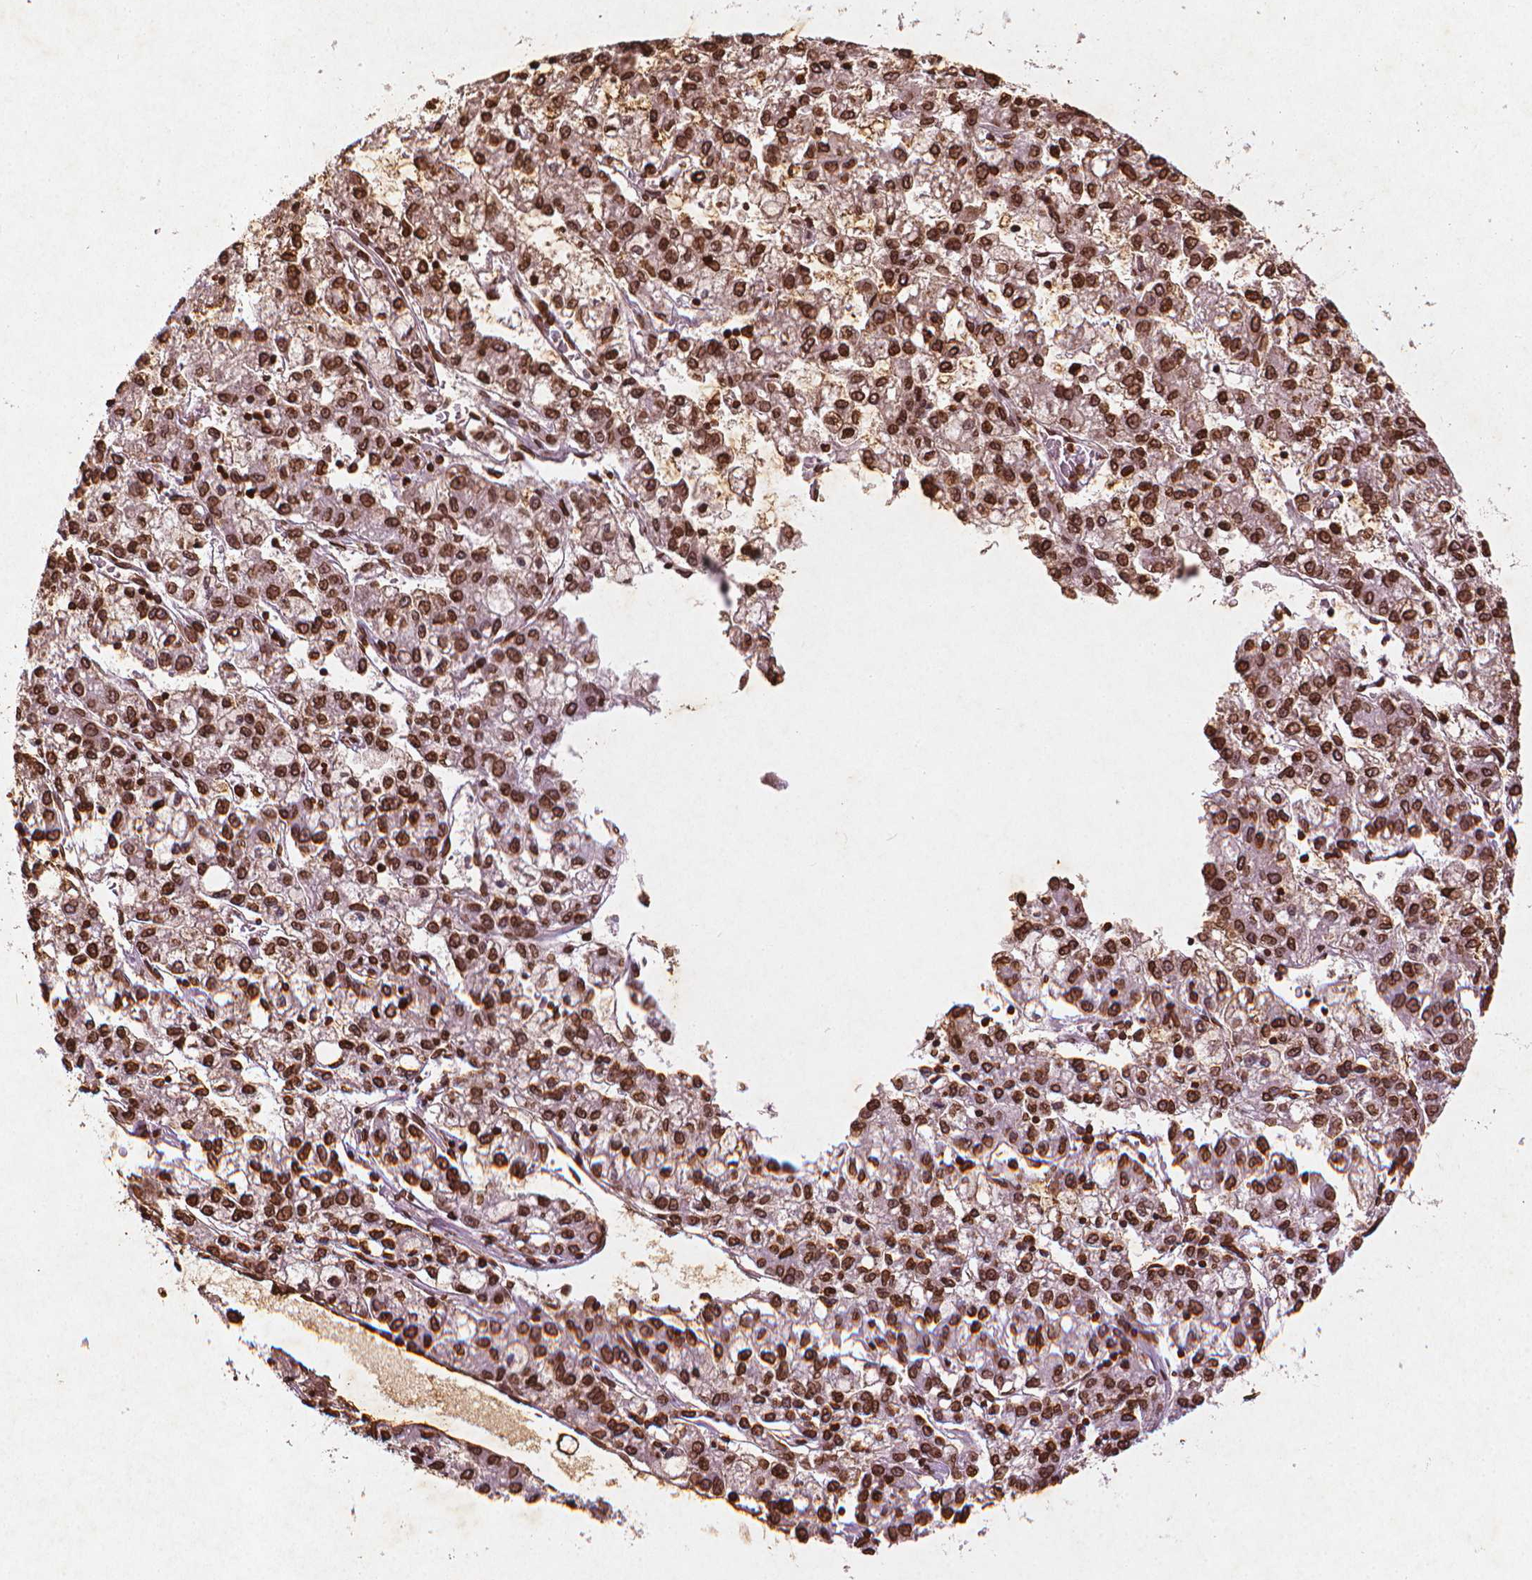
{"staining": {"intensity": "strong", "quantity": ">75%", "location": "cytoplasmic/membranous,nuclear"}, "tissue": "liver cancer", "cell_type": "Tumor cells", "image_type": "cancer", "snomed": [{"axis": "morphology", "description": "Carcinoma, Hepatocellular, NOS"}, {"axis": "topography", "description": "Liver"}], "caption": "Approximately >75% of tumor cells in human liver cancer (hepatocellular carcinoma) reveal strong cytoplasmic/membranous and nuclear protein staining as visualized by brown immunohistochemical staining.", "gene": "LMNB1", "patient": {"sex": "male", "age": 40}}